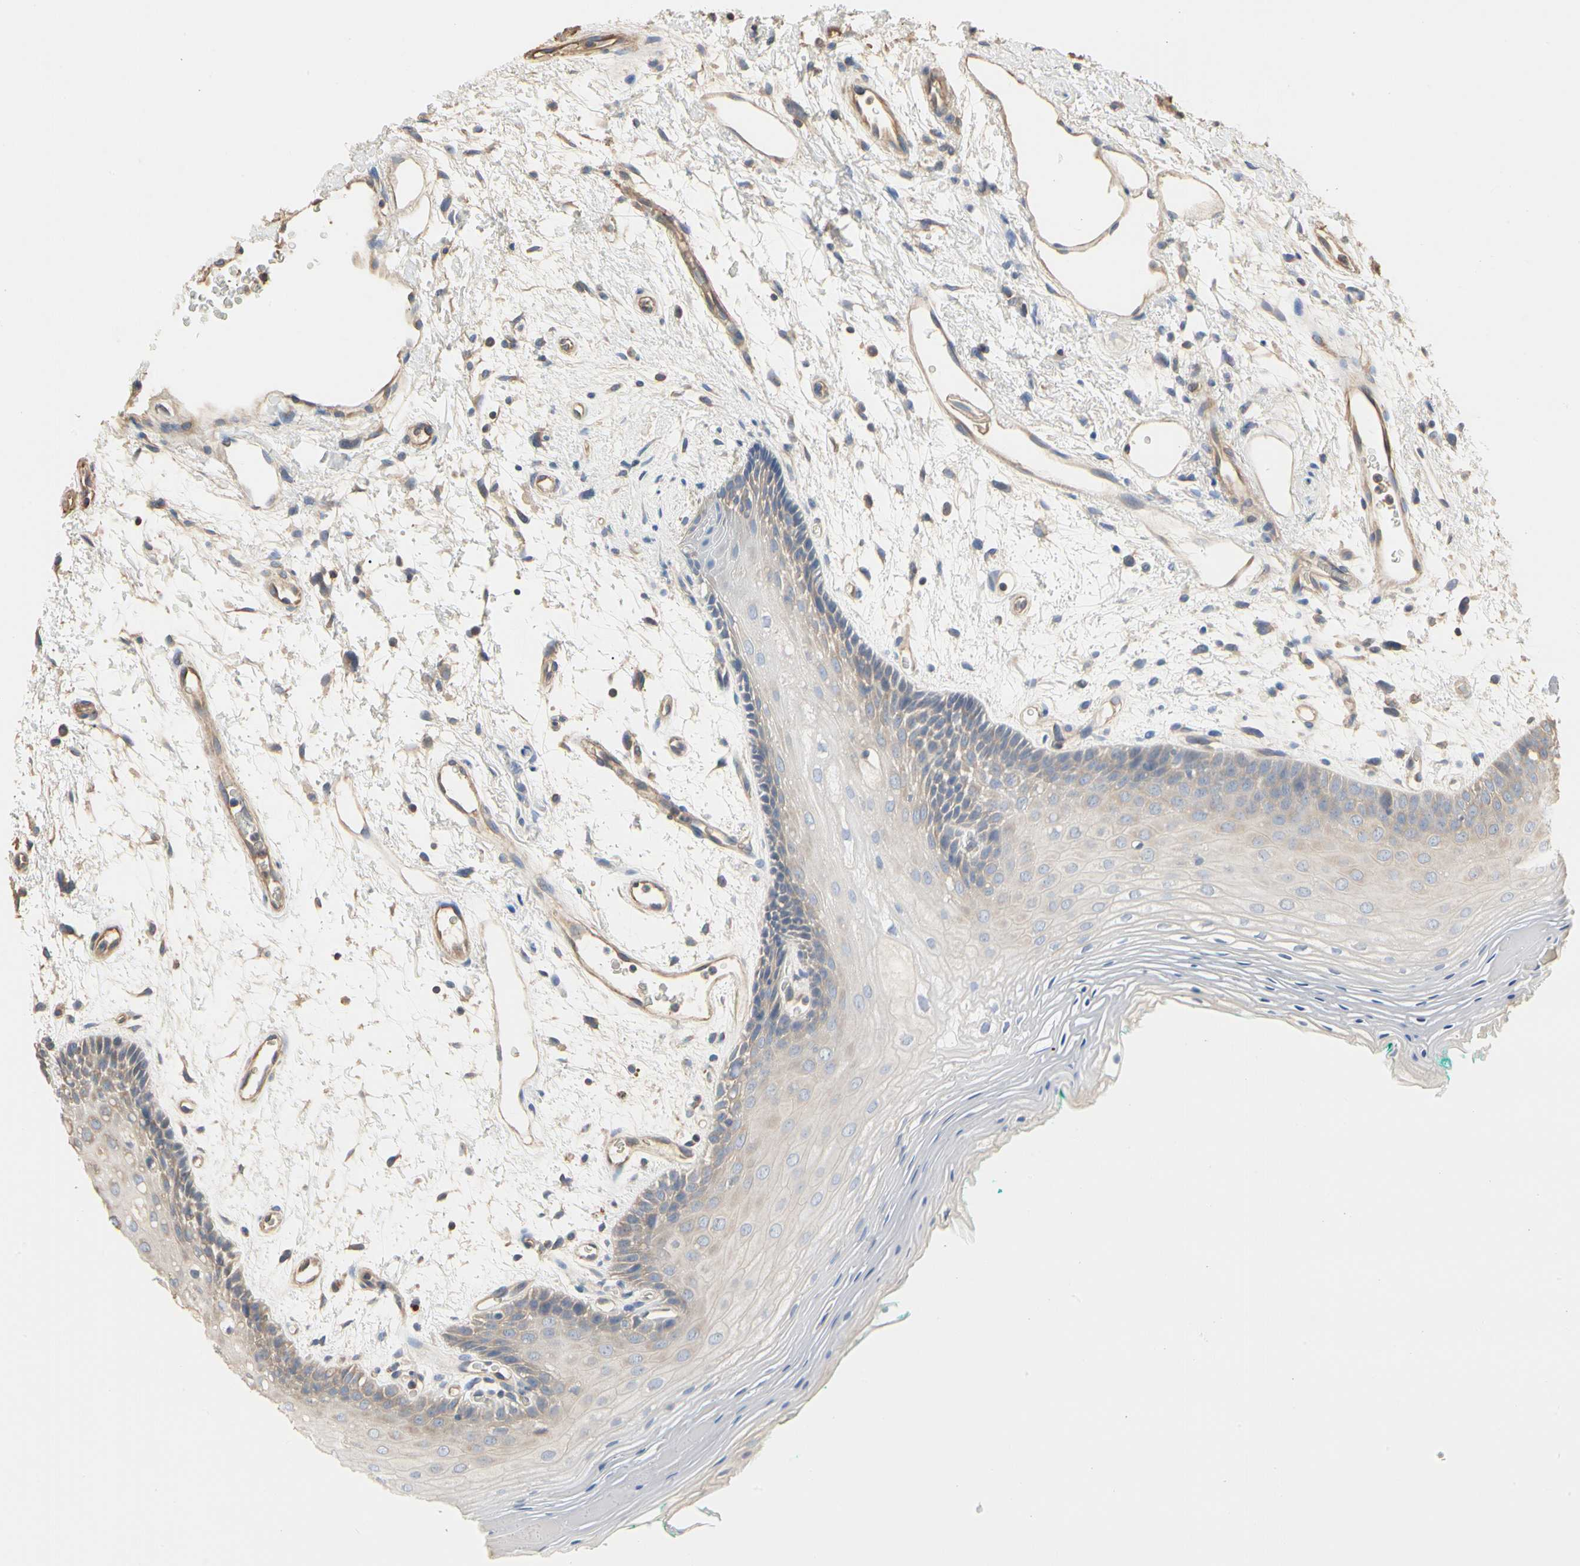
{"staining": {"intensity": "weak", "quantity": "25%-75%", "location": "cytoplasmic/membranous"}, "tissue": "oral mucosa", "cell_type": "Squamous epithelial cells", "image_type": "normal", "snomed": [{"axis": "morphology", "description": "Normal tissue, NOS"}, {"axis": "topography", "description": "Skeletal muscle"}, {"axis": "topography", "description": "Oral tissue"}, {"axis": "topography", "description": "Peripheral nerve tissue"}], "caption": "Immunohistochemistry histopathology image of benign human oral mucosa stained for a protein (brown), which demonstrates low levels of weak cytoplasmic/membranous expression in approximately 25%-75% of squamous epithelial cells.", "gene": "PDZK1", "patient": {"sex": "female", "age": 84}}